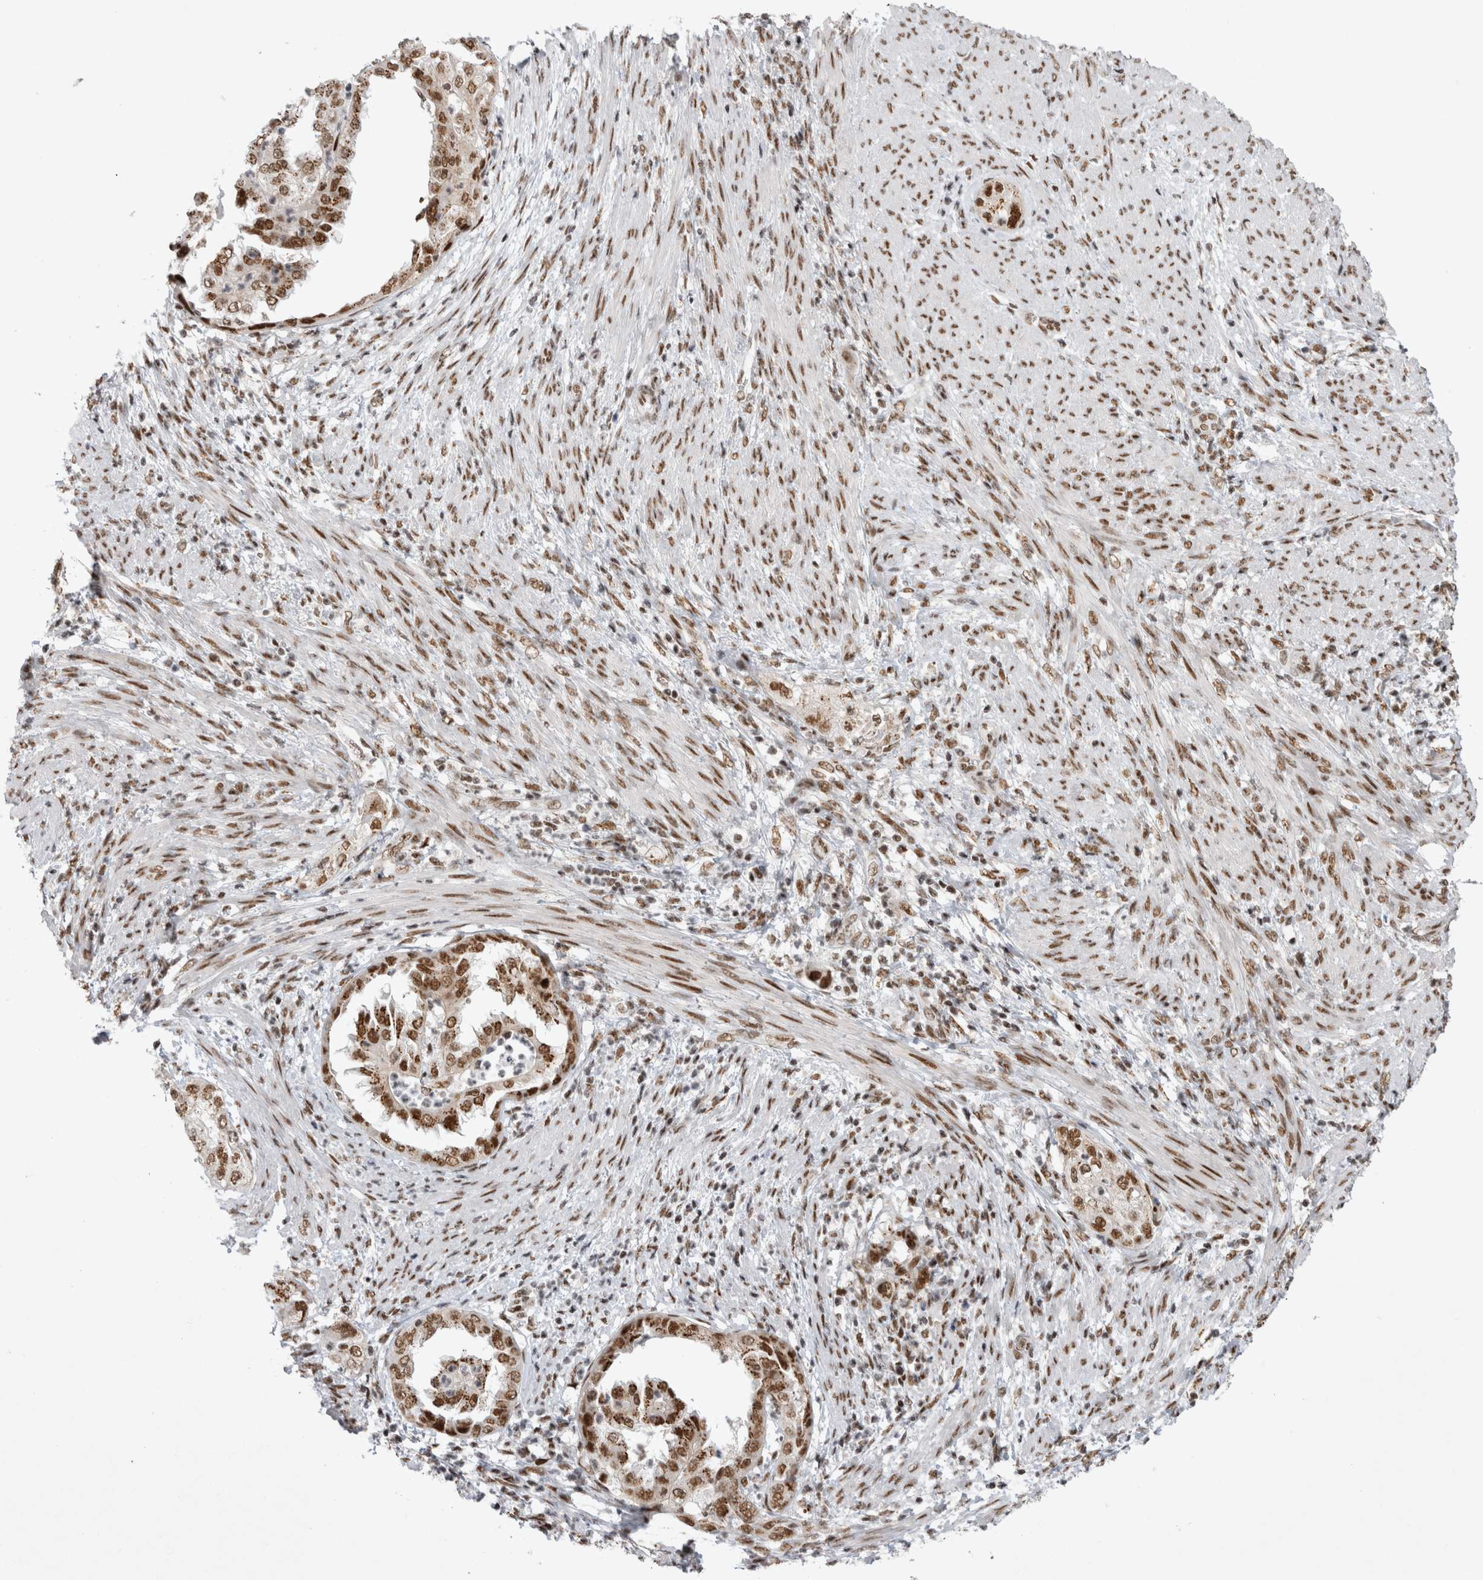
{"staining": {"intensity": "moderate", "quantity": ">75%", "location": "nuclear"}, "tissue": "endometrial cancer", "cell_type": "Tumor cells", "image_type": "cancer", "snomed": [{"axis": "morphology", "description": "Adenocarcinoma, NOS"}, {"axis": "topography", "description": "Endometrium"}], "caption": "Protein analysis of endometrial cancer (adenocarcinoma) tissue demonstrates moderate nuclear positivity in about >75% of tumor cells.", "gene": "EYA2", "patient": {"sex": "female", "age": 85}}